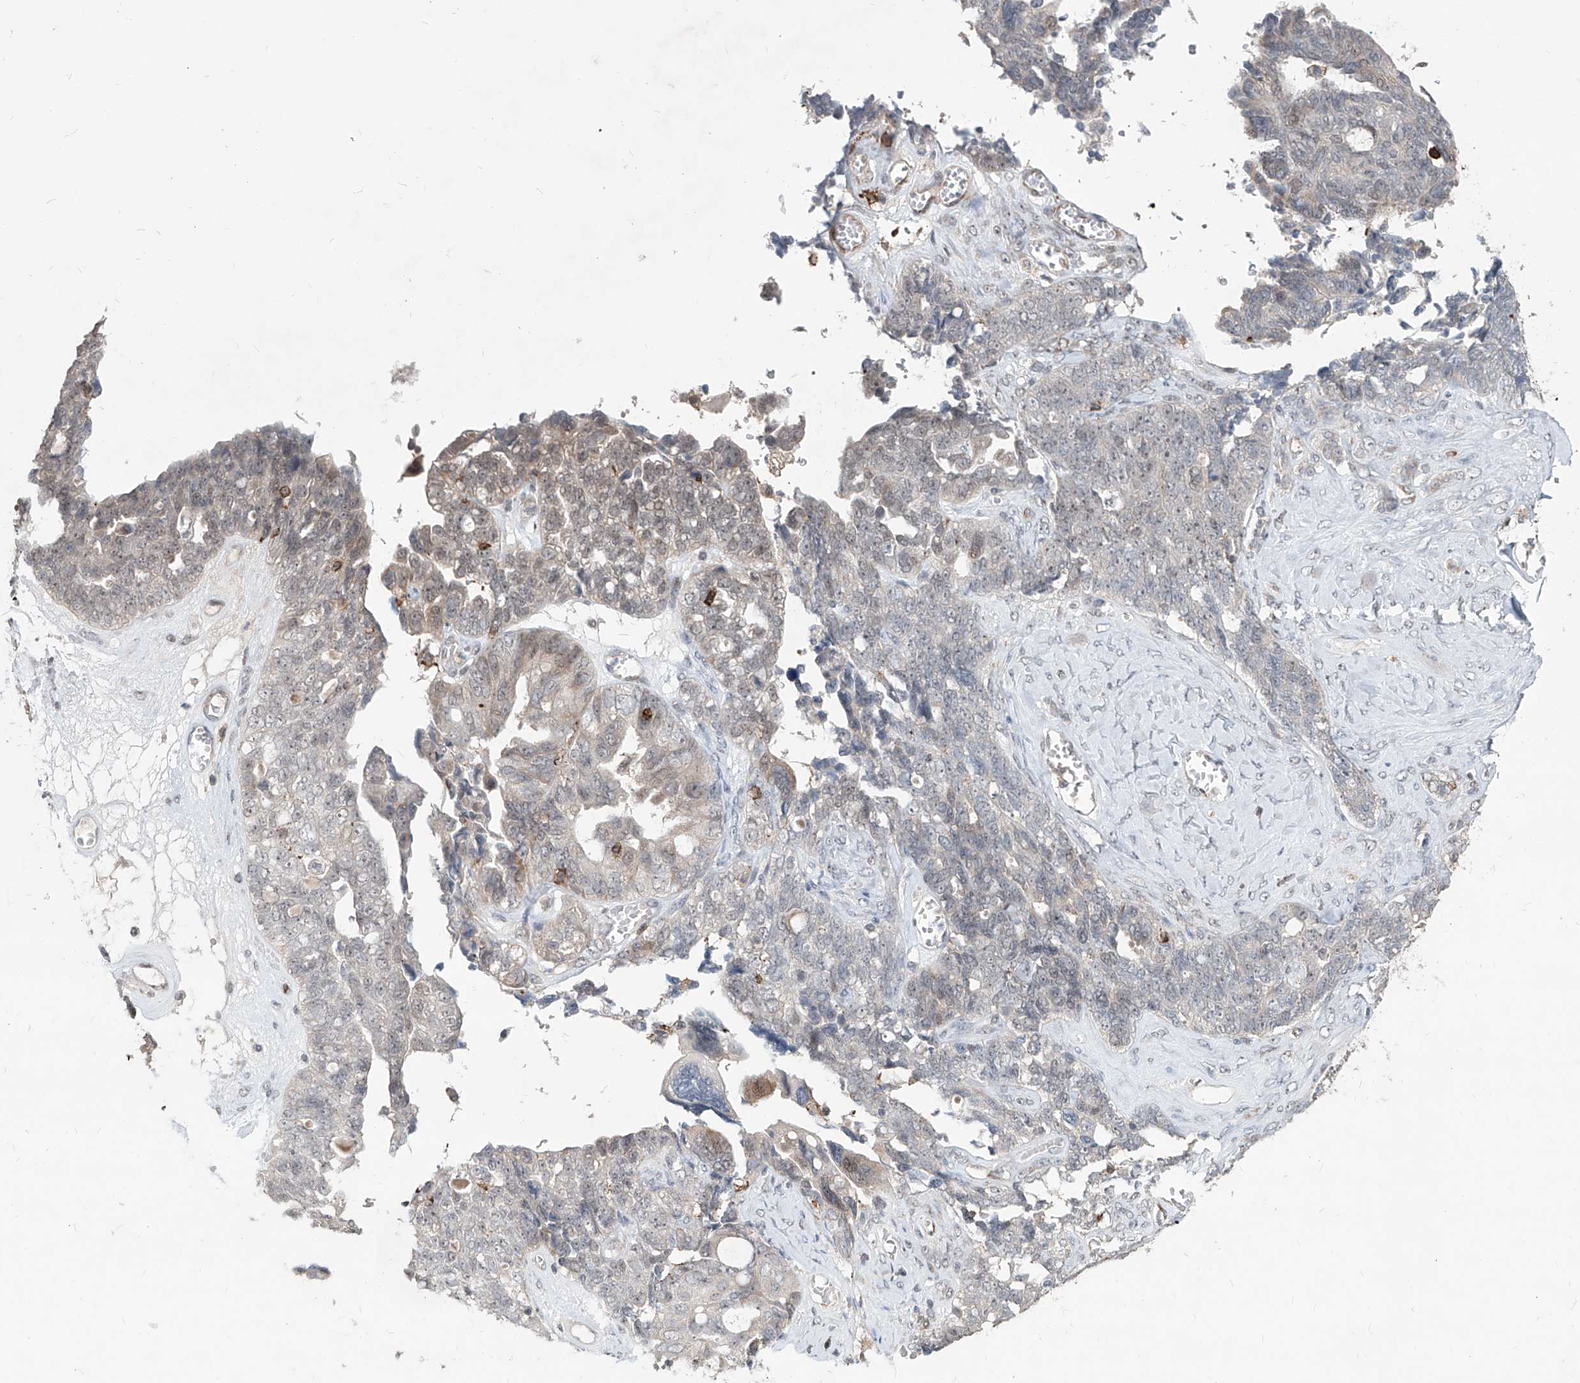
{"staining": {"intensity": "weak", "quantity": "<25%", "location": "cytoplasmic/membranous,nuclear"}, "tissue": "ovarian cancer", "cell_type": "Tumor cells", "image_type": "cancer", "snomed": [{"axis": "morphology", "description": "Cystadenocarcinoma, serous, NOS"}, {"axis": "topography", "description": "Ovary"}], "caption": "An immunohistochemistry micrograph of ovarian serous cystadenocarcinoma is shown. There is no staining in tumor cells of ovarian serous cystadenocarcinoma.", "gene": "ZBTB48", "patient": {"sex": "female", "age": 79}}